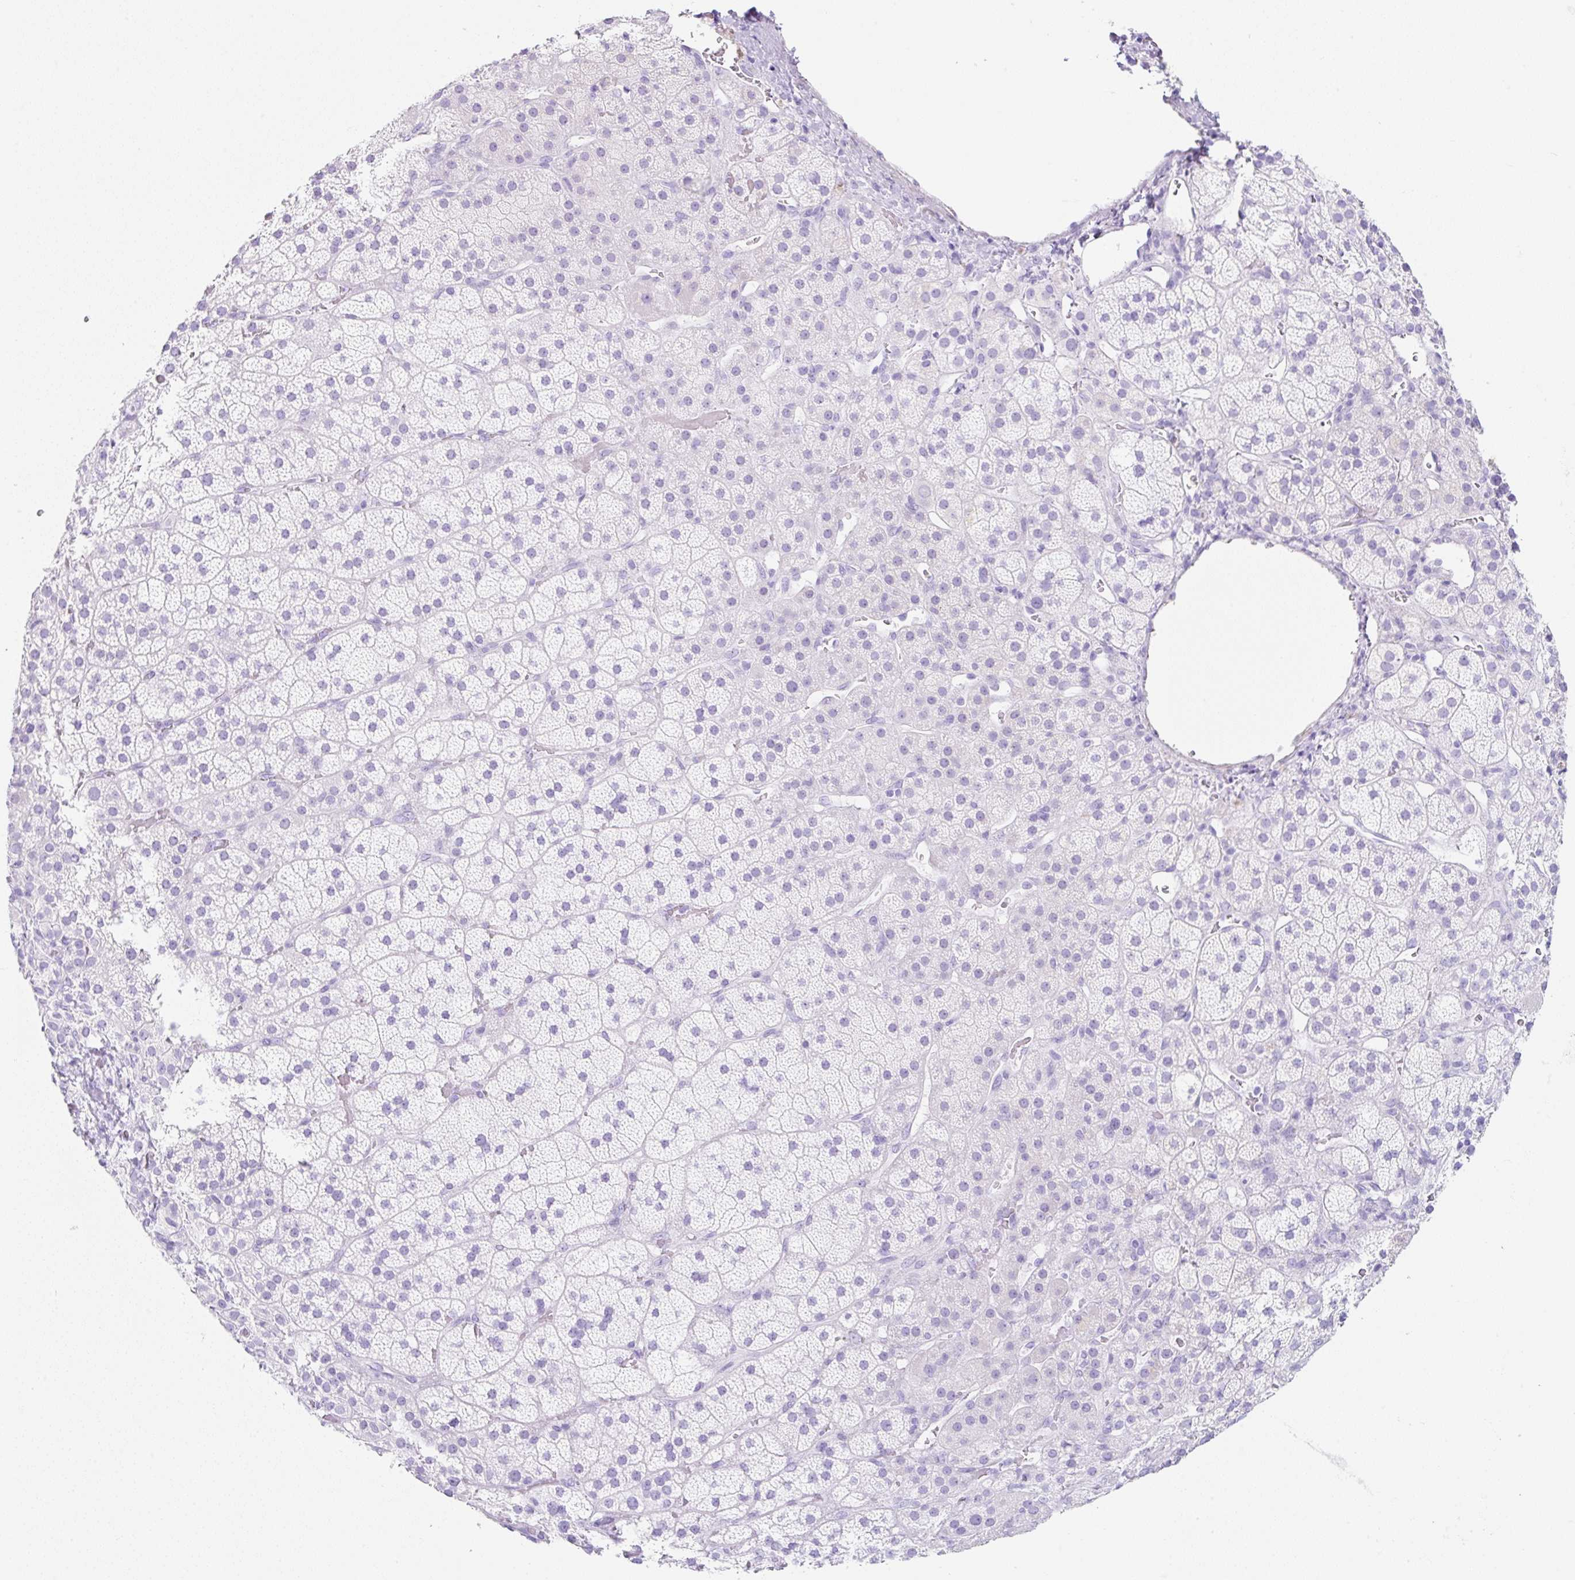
{"staining": {"intensity": "negative", "quantity": "none", "location": "none"}, "tissue": "adrenal gland", "cell_type": "Glandular cells", "image_type": "normal", "snomed": [{"axis": "morphology", "description": "Normal tissue, NOS"}, {"axis": "topography", "description": "Adrenal gland"}], "caption": "IHC of benign adrenal gland displays no staining in glandular cells. (DAB (3,3'-diaminobenzidine) immunohistochemistry (IHC), high magnification).", "gene": "CLDND2", "patient": {"sex": "male", "age": 57}}